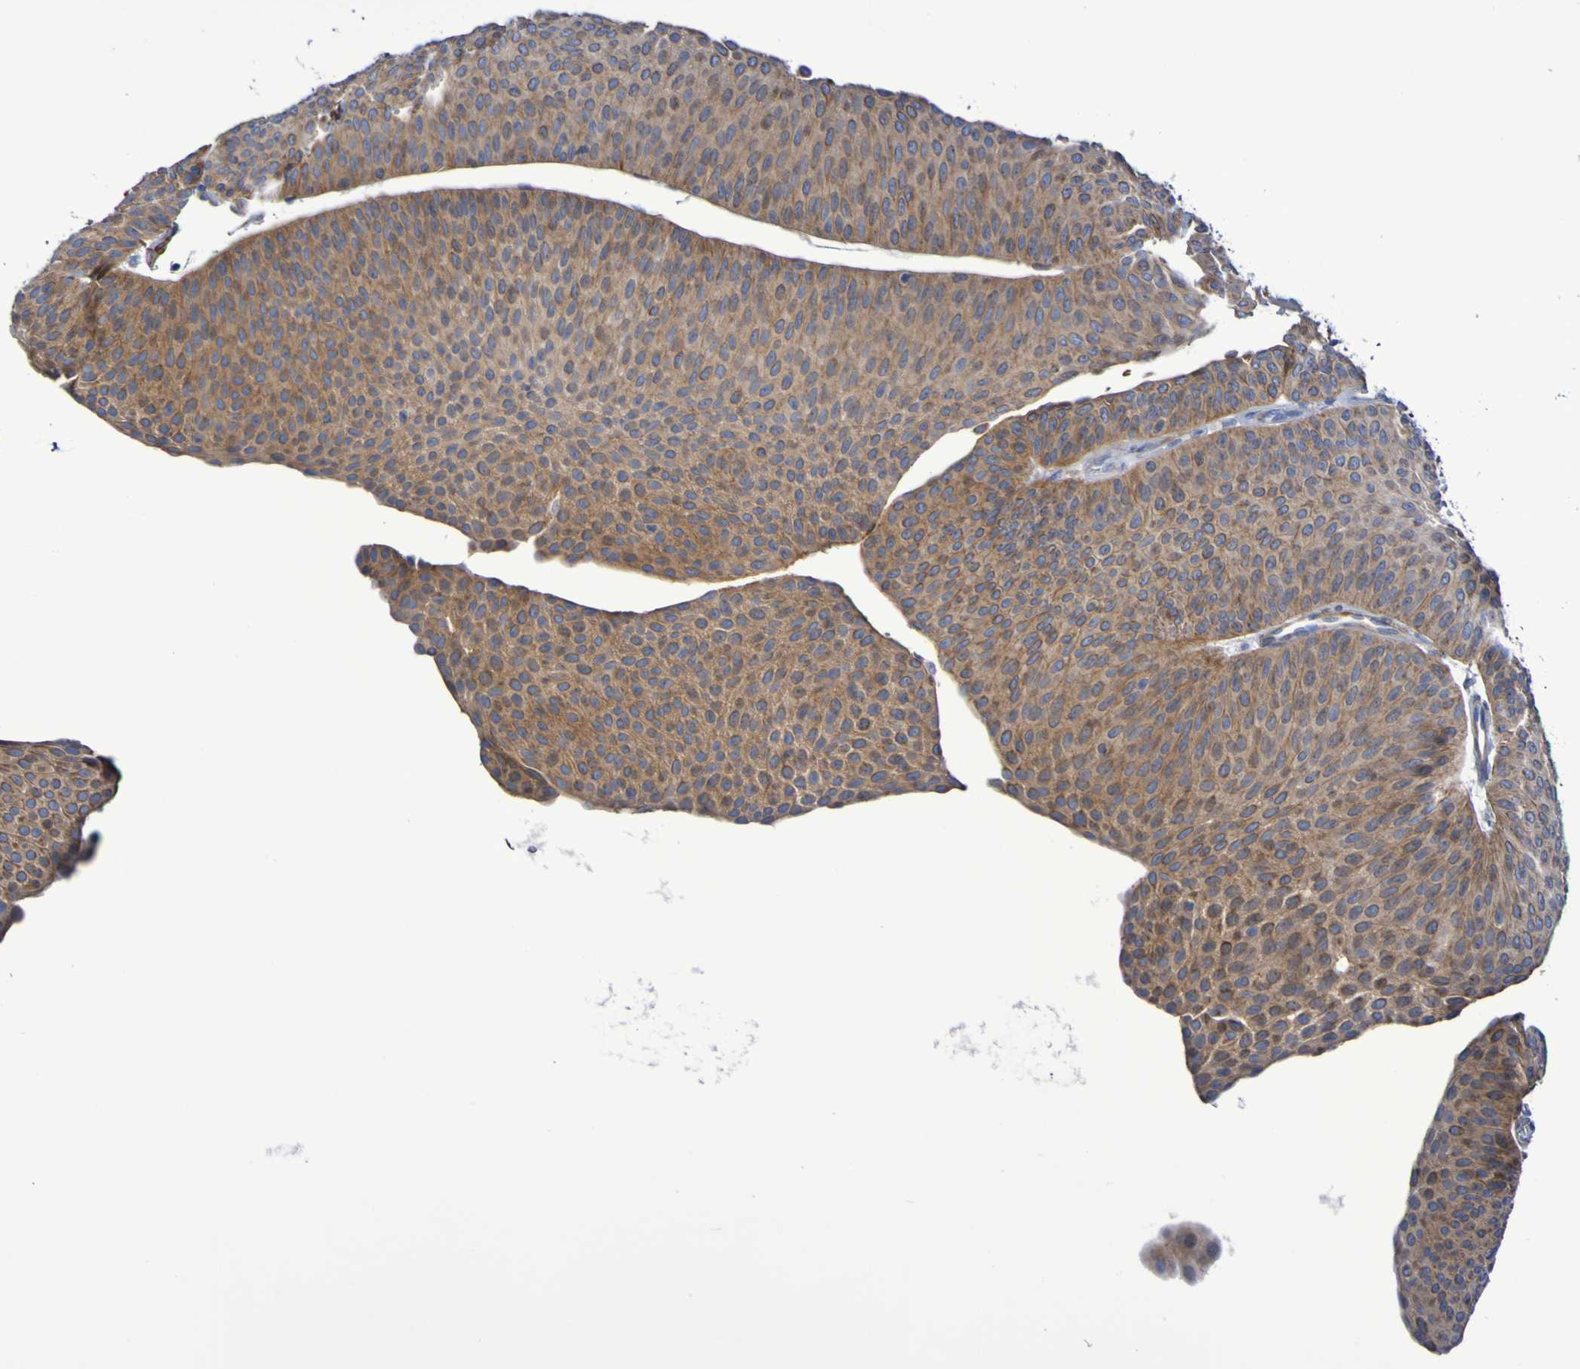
{"staining": {"intensity": "moderate", "quantity": ">75%", "location": "cytoplasmic/membranous"}, "tissue": "urothelial cancer", "cell_type": "Tumor cells", "image_type": "cancer", "snomed": [{"axis": "morphology", "description": "Urothelial carcinoma, Low grade"}, {"axis": "topography", "description": "Urinary bladder"}], "caption": "Immunohistochemistry (IHC) of human urothelial carcinoma (low-grade) reveals medium levels of moderate cytoplasmic/membranous expression in about >75% of tumor cells.", "gene": "LPP", "patient": {"sex": "female", "age": 60}}